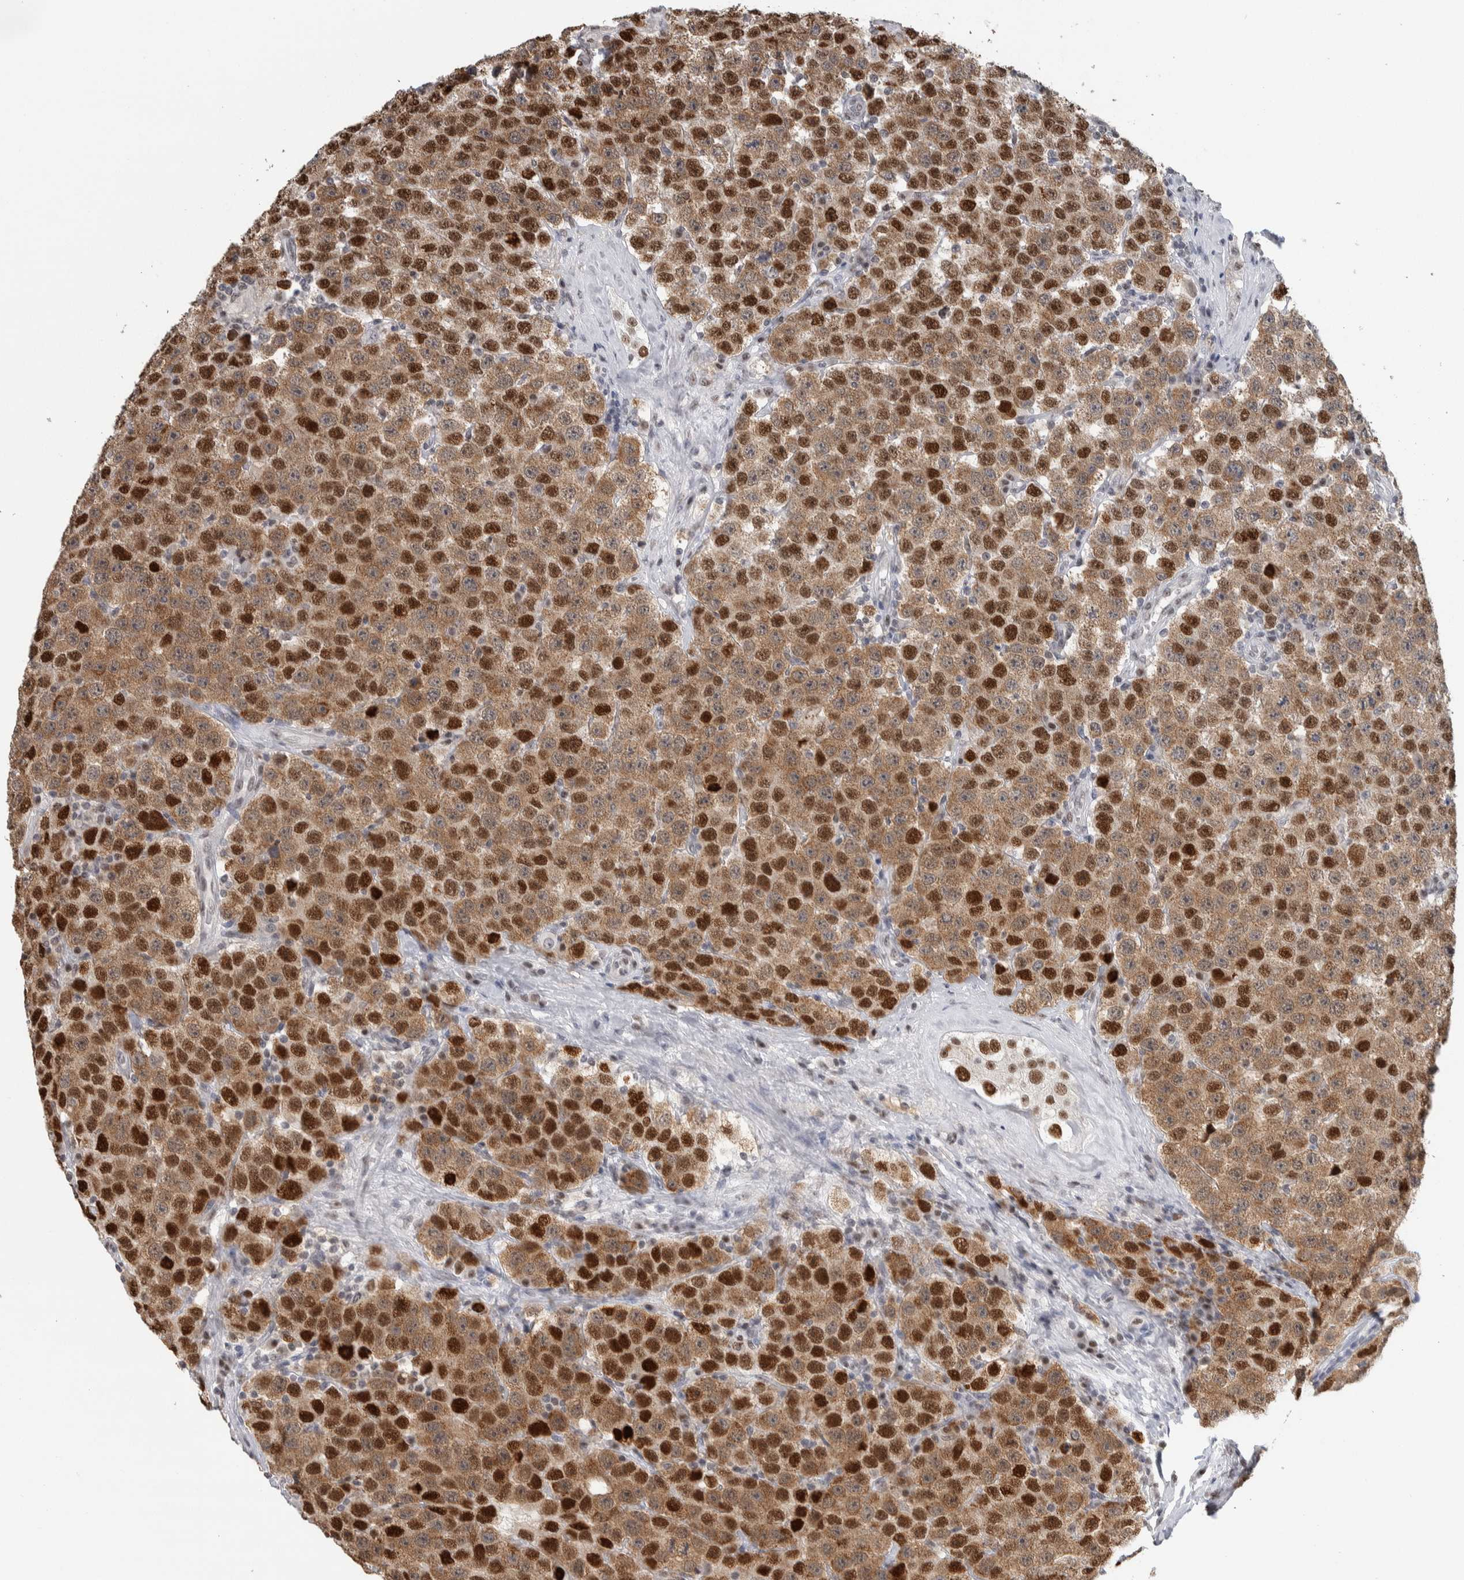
{"staining": {"intensity": "strong", "quantity": "25%-75%", "location": "cytoplasmic/membranous,nuclear"}, "tissue": "testis cancer", "cell_type": "Tumor cells", "image_type": "cancer", "snomed": [{"axis": "morphology", "description": "Seminoma, NOS"}, {"axis": "topography", "description": "Testis"}], "caption": "Protein expression by IHC exhibits strong cytoplasmic/membranous and nuclear positivity in approximately 25%-75% of tumor cells in testis cancer (seminoma).", "gene": "HEXIM2", "patient": {"sex": "male", "age": 28}}